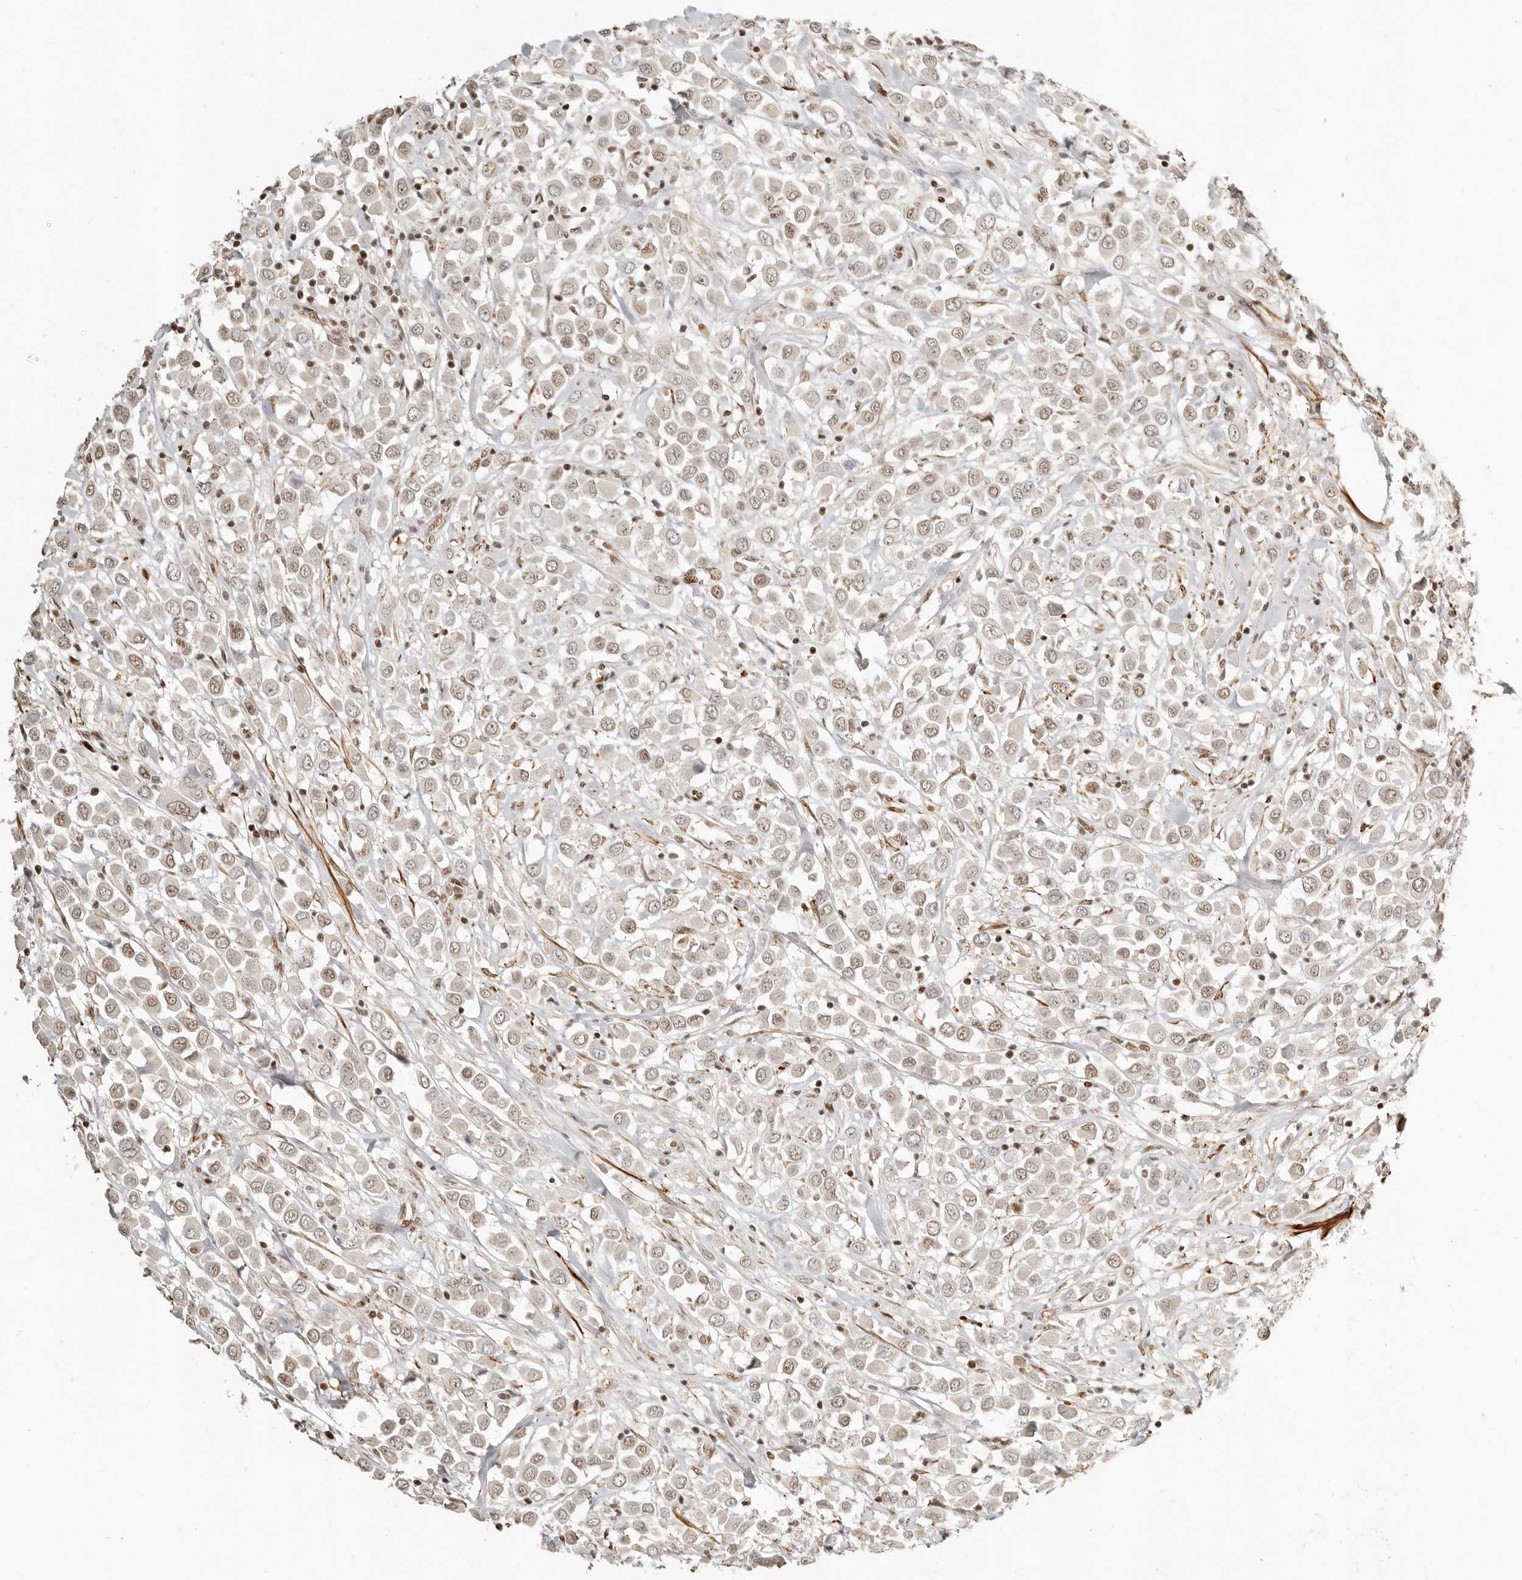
{"staining": {"intensity": "moderate", "quantity": "<25%", "location": "nuclear"}, "tissue": "breast cancer", "cell_type": "Tumor cells", "image_type": "cancer", "snomed": [{"axis": "morphology", "description": "Duct carcinoma"}, {"axis": "topography", "description": "Breast"}], "caption": "Protein expression analysis of breast cancer (invasive ductal carcinoma) demonstrates moderate nuclear staining in about <25% of tumor cells. (DAB IHC with brightfield microscopy, high magnification).", "gene": "GABPA", "patient": {"sex": "female", "age": 61}}